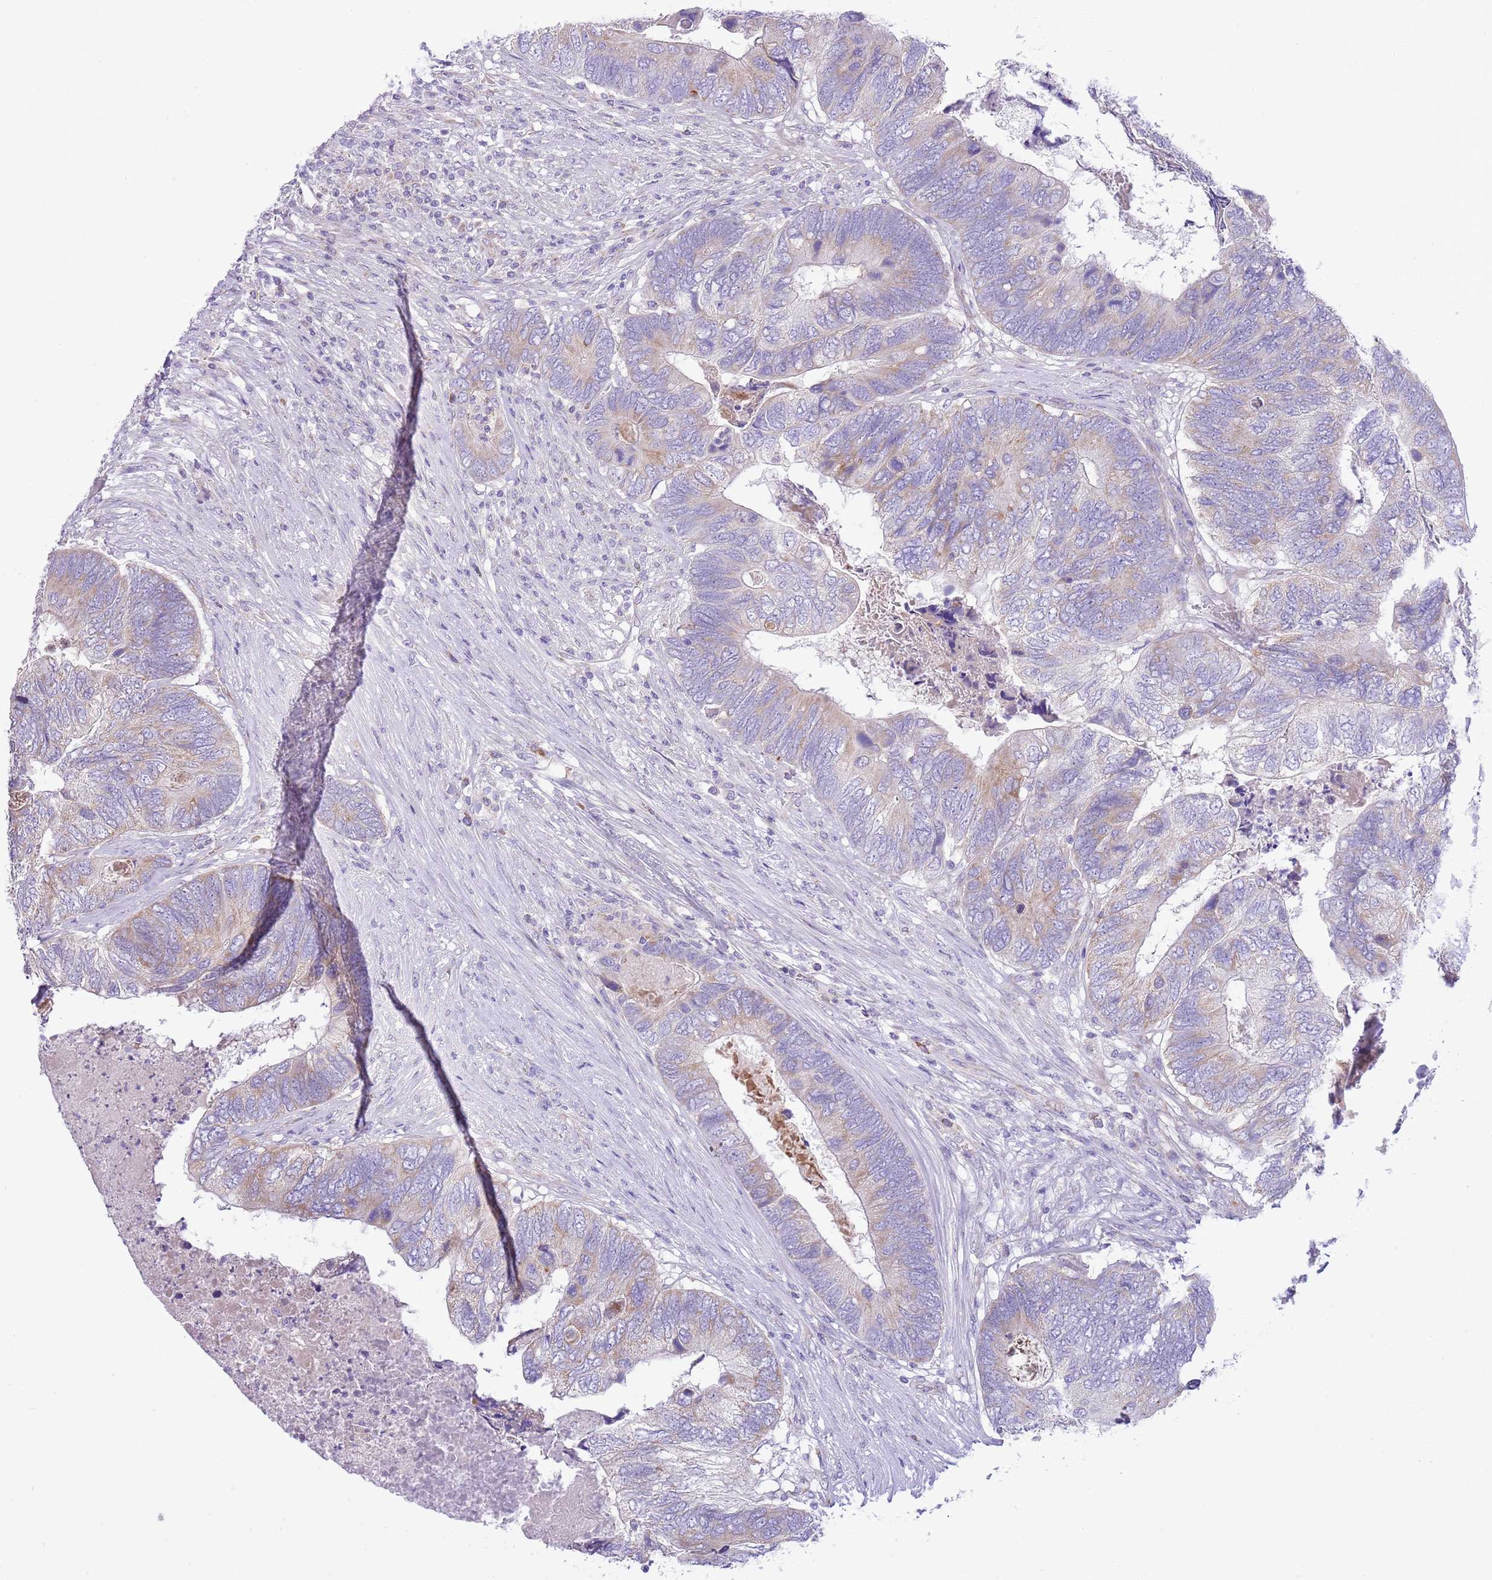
{"staining": {"intensity": "weak", "quantity": "<25%", "location": "cytoplasmic/membranous"}, "tissue": "colorectal cancer", "cell_type": "Tumor cells", "image_type": "cancer", "snomed": [{"axis": "morphology", "description": "Adenocarcinoma, NOS"}, {"axis": "topography", "description": "Colon"}], "caption": "Protein analysis of colorectal cancer (adenocarcinoma) demonstrates no significant positivity in tumor cells.", "gene": "OAZ2", "patient": {"sex": "female", "age": 67}}